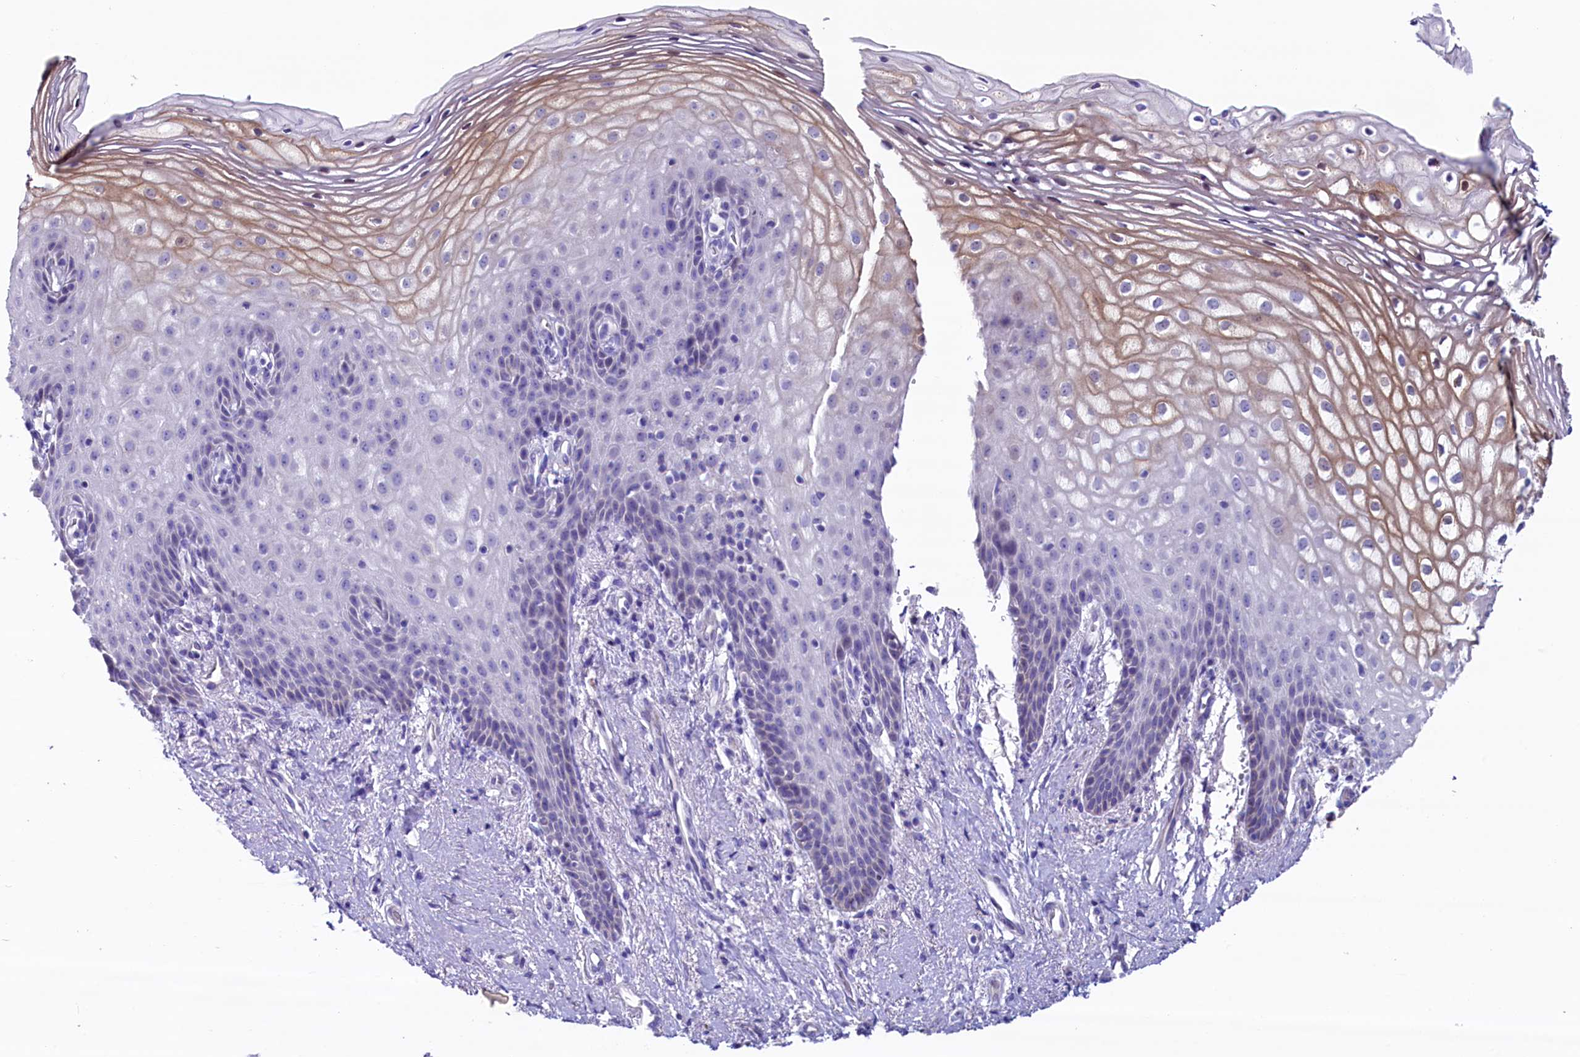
{"staining": {"intensity": "strong", "quantity": "<25%", "location": "cytoplasmic/membranous"}, "tissue": "vagina", "cell_type": "Squamous epithelial cells", "image_type": "normal", "snomed": [{"axis": "morphology", "description": "Normal tissue, NOS"}, {"axis": "topography", "description": "Vagina"}], "caption": "Protein expression analysis of benign vagina shows strong cytoplasmic/membranous expression in approximately <25% of squamous epithelial cells.", "gene": "SCD5", "patient": {"sex": "female", "age": 60}}